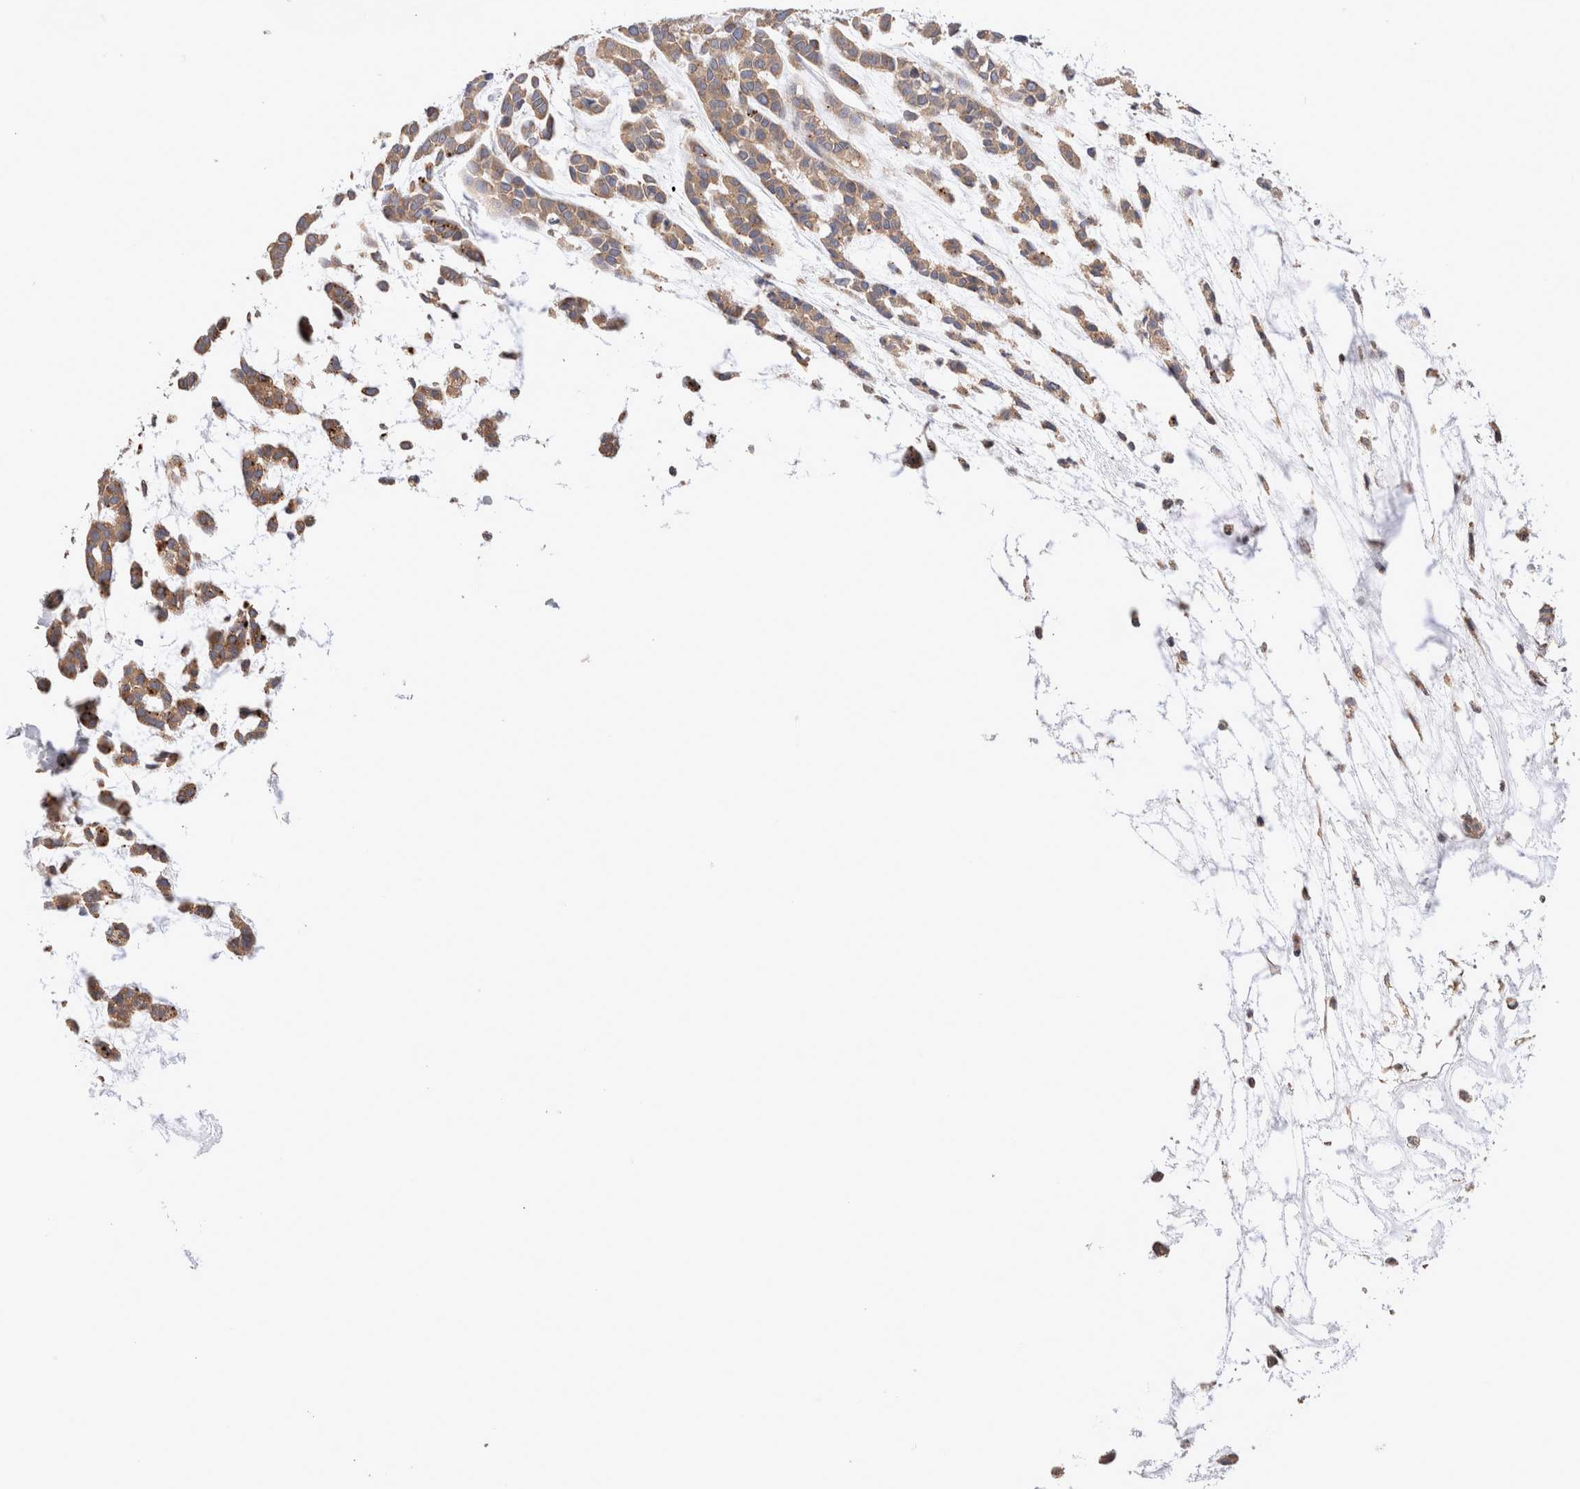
{"staining": {"intensity": "weak", "quantity": ">75%", "location": "cytoplasmic/membranous"}, "tissue": "head and neck cancer", "cell_type": "Tumor cells", "image_type": "cancer", "snomed": [{"axis": "morphology", "description": "Adenocarcinoma, NOS"}, {"axis": "morphology", "description": "Adenoma, NOS"}, {"axis": "topography", "description": "Head-Neck"}], "caption": "An image showing weak cytoplasmic/membranous expression in about >75% of tumor cells in adenocarcinoma (head and neck), as visualized by brown immunohistochemical staining.", "gene": "NXT2", "patient": {"sex": "female", "age": 55}}